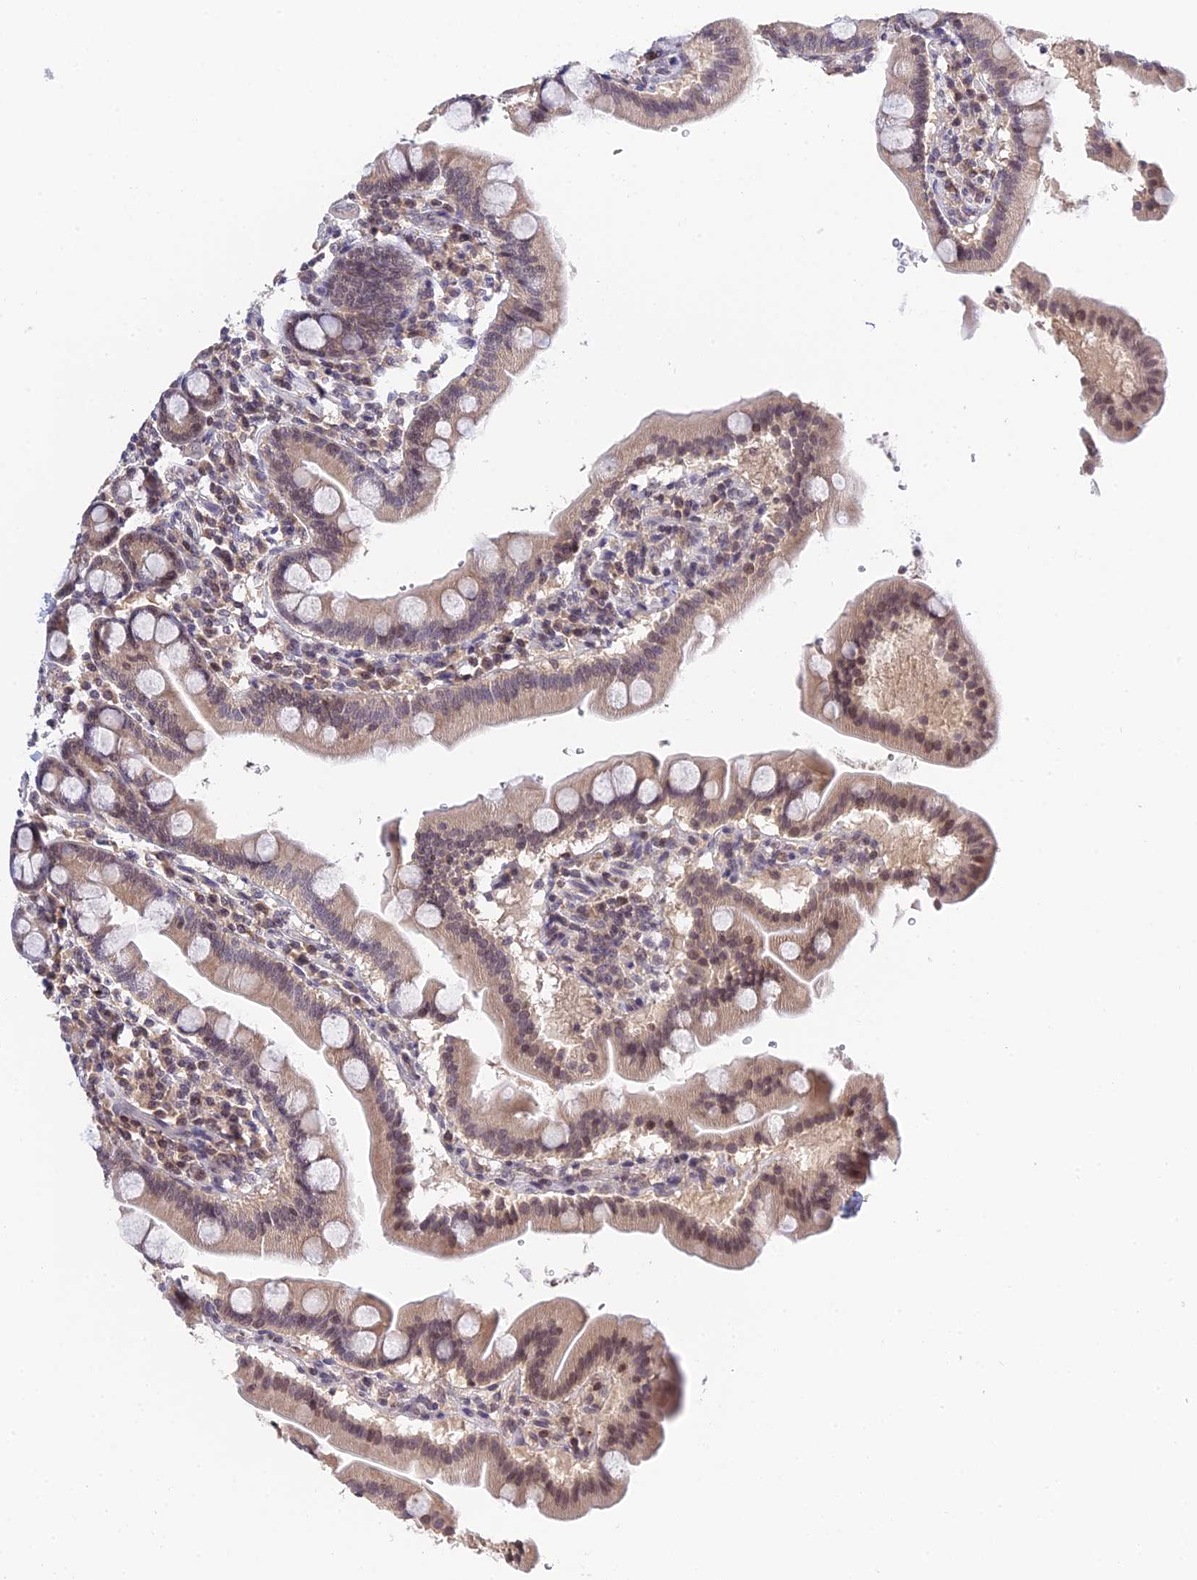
{"staining": {"intensity": "weak", "quantity": ">75%", "location": "cytoplasmic/membranous,nuclear"}, "tissue": "duodenum", "cell_type": "Glandular cells", "image_type": "normal", "snomed": [{"axis": "morphology", "description": "Normal tissue, NOS"}, {"axis": "topography", "description": "Duodenum"}], "caption": "Brown immunohistochemical staining in normal human duodenum shows weak cytoplasmic/membranous,nuclear positivity in about >75% of glandular cells. (Stains: DAB (3,3'-diaminobenzidine) in brown, nuclei in blue, Microscopy: brightfield microscopy at high magnification).", "gene": "TEKT1", "patient": {"sex": "male", "age": 50}}